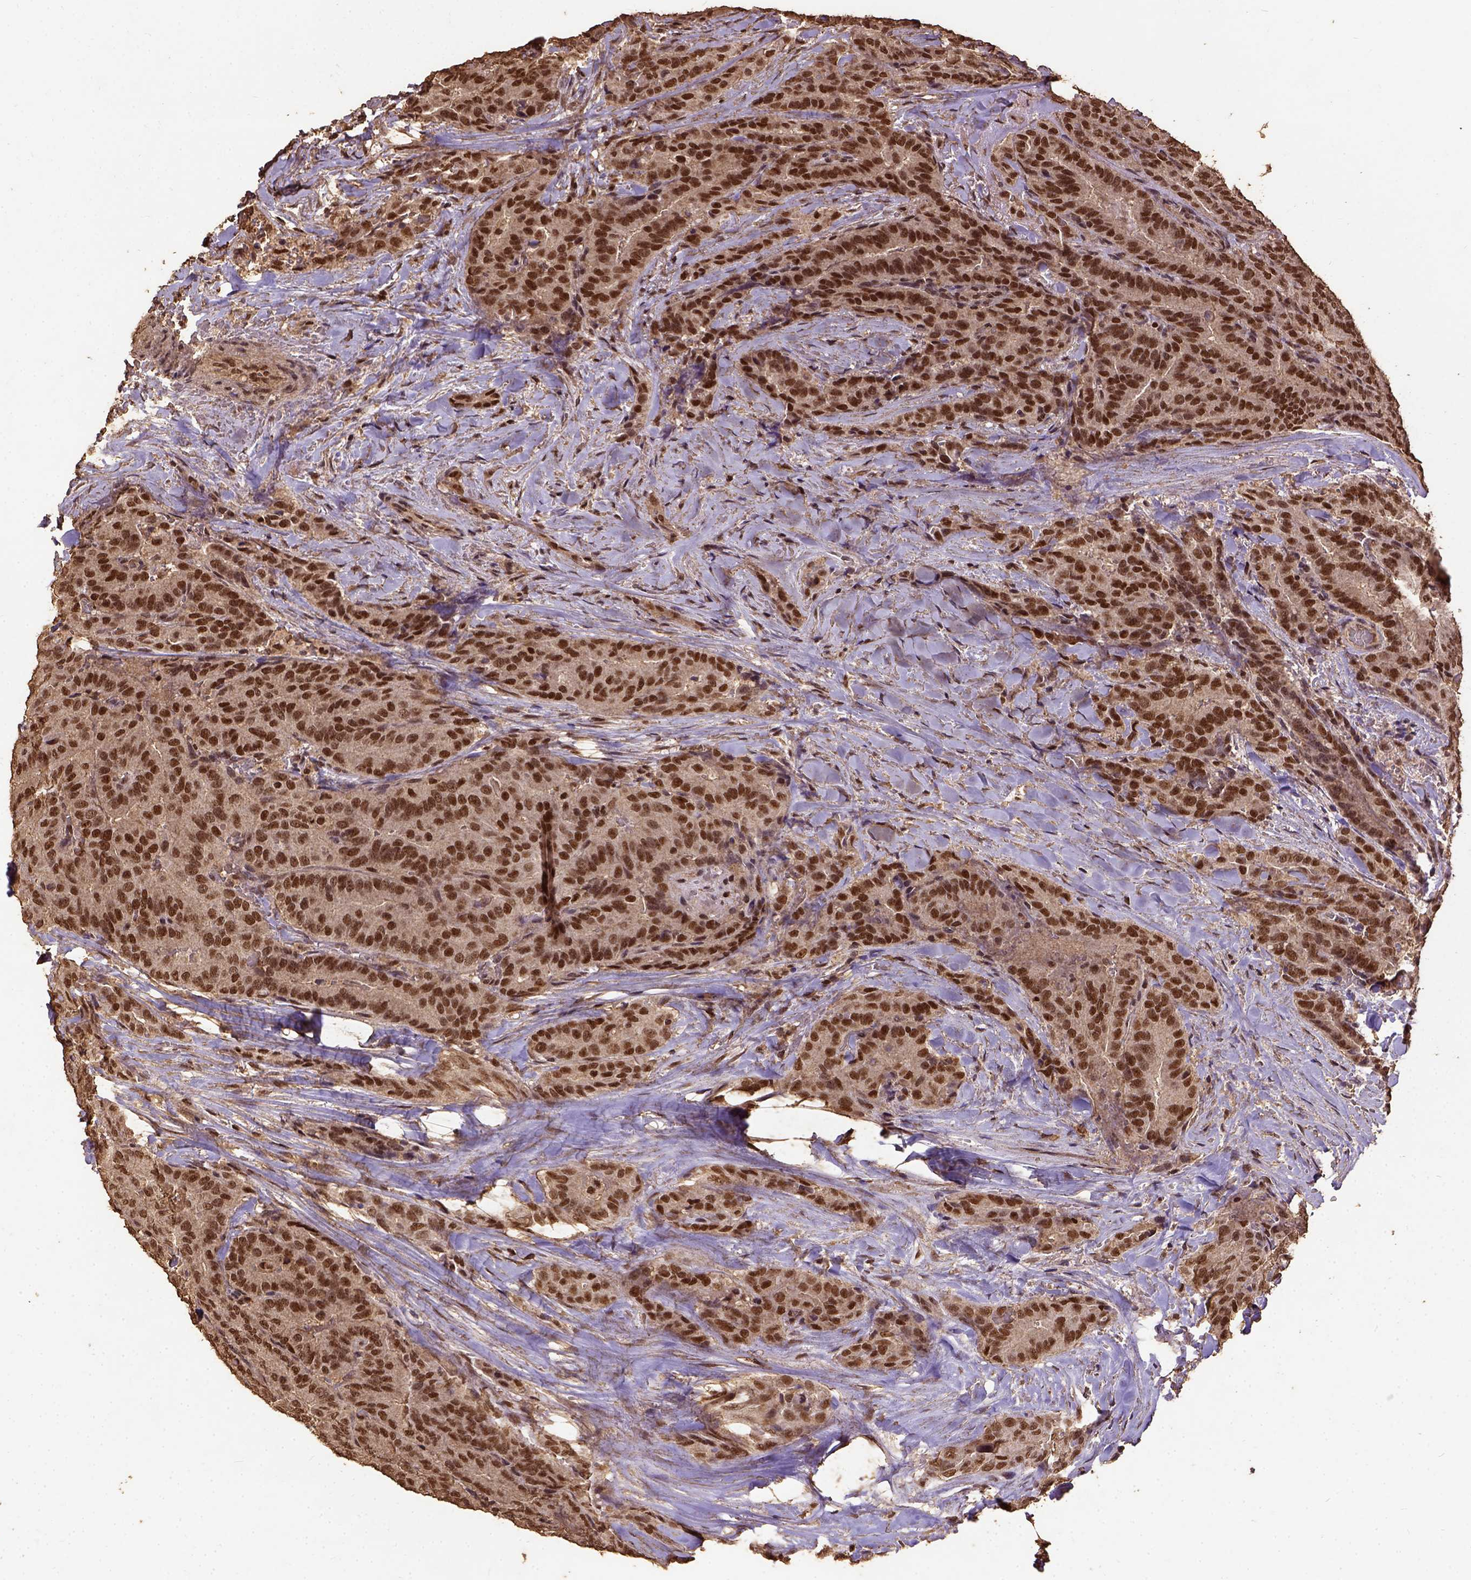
{"staining": {"intensity": "strong", "quantity": ">75%", "location": "nuclear"}, "tissue": "thyroid cancer", "cell_type": "Tumor cells", "image_type": "cancer", "snomed": [{"axis": "morphology", "description": "Papillary adenocarcinoma, NOS"}, {"axis": "topography", "description": "Thyroid gland"}], "caption": "IHC image of thyroid cancer stained for a protein (brown), which demonstrates high levels of strong nuclear staining in approximately >75% of tumor cells.", "gene": "NACC1", "patient": {"sex": "male", "age": 61}}